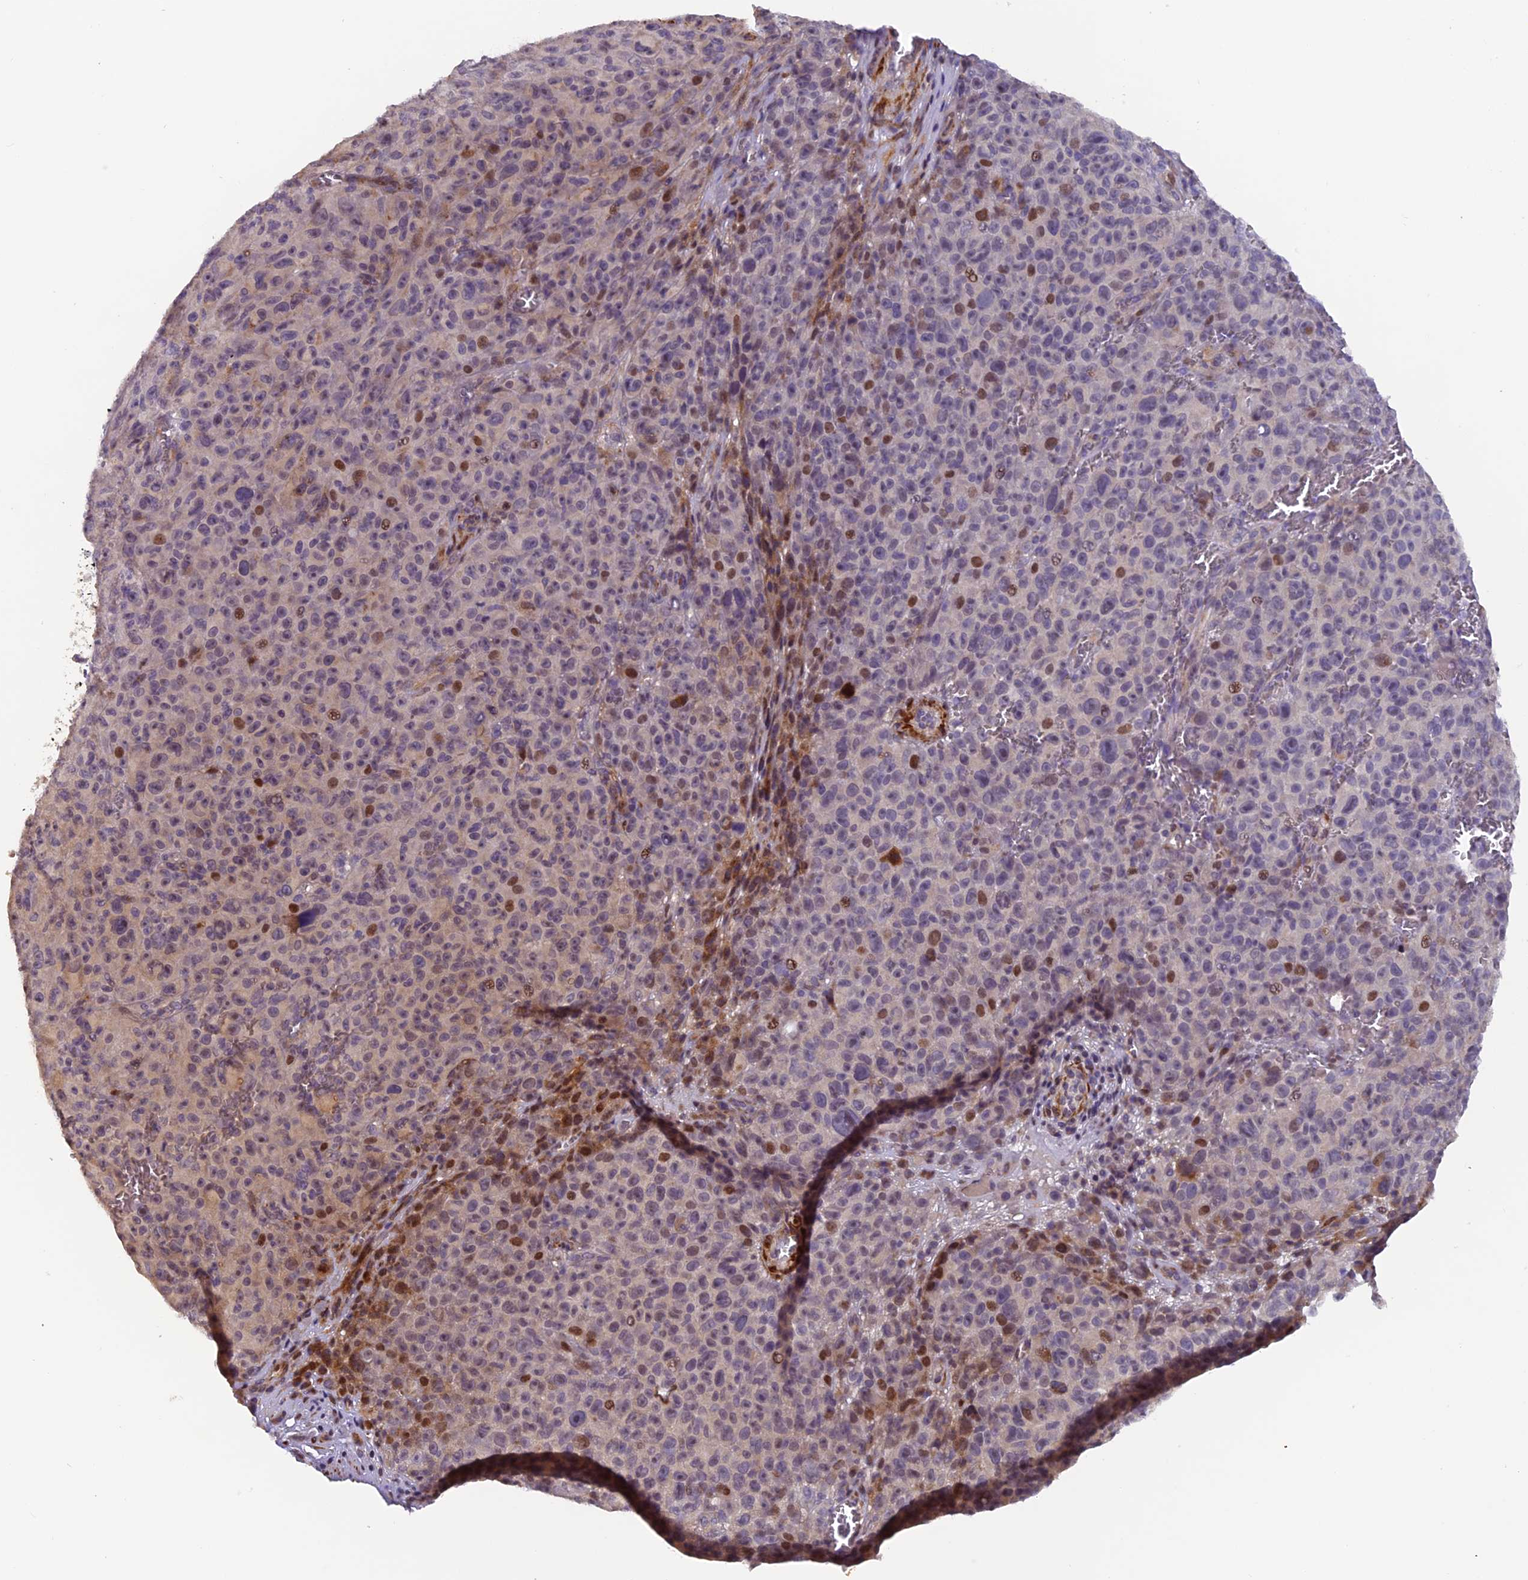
{"staining": {"intensity": "moderate", "quantity": "<25%", "location": "nuclear"}, "tissue": "melanoma", "cell_type": "Tumor cells", "image_type": "cancer", "snomed": [{"axis": "morphology", "description": "Malignant melanoma, NOS"}, {"axis": "topography", "description": "Skin"}], "caption": "Approximately <25% of tumor cells in melanoma exhibit moderate nuclear protein expression as visualized by brown immunohistochemical staining.", "gene": "RAB28", "patient": {"sex": "female", "age": 82}}